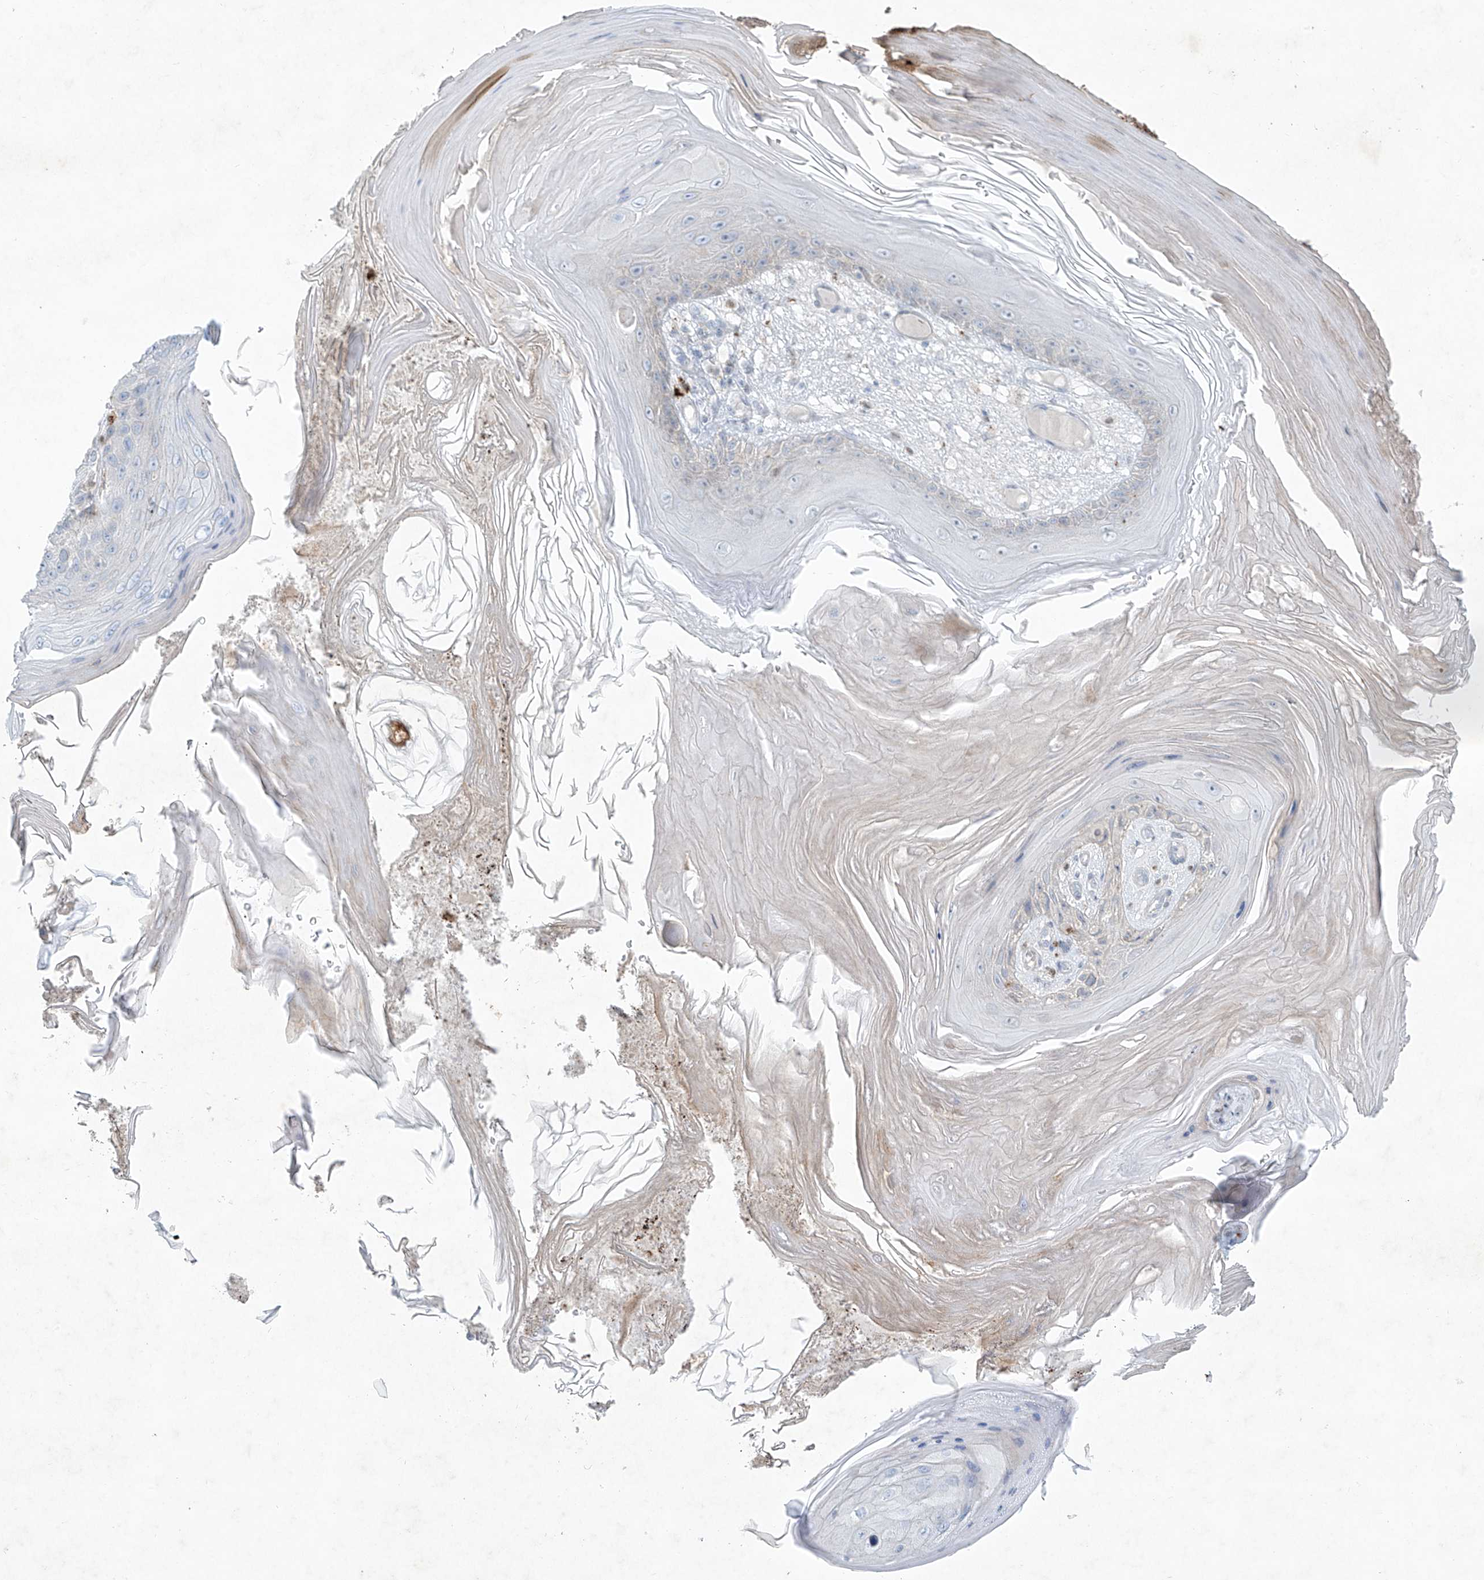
{"staining": {"intensity": "negative", "quantity": "none", "location": "none"}, "tissue": "skin cancer", "cell_type": "Tumor cells", "image_type": "cancer", "snomed": [{"axis": "morphology", "description": "Squamous cell carcinoma, NOS"}, {"axis": "topography", "description": "Skin"}], "caption": "The IHC histopathology image has no significant positivity in tumor cells of skin cancer (squamous cell carcinoma) tissue.", "gene": "TUBE1", "patient": {"sex": "female", "age": 88}}